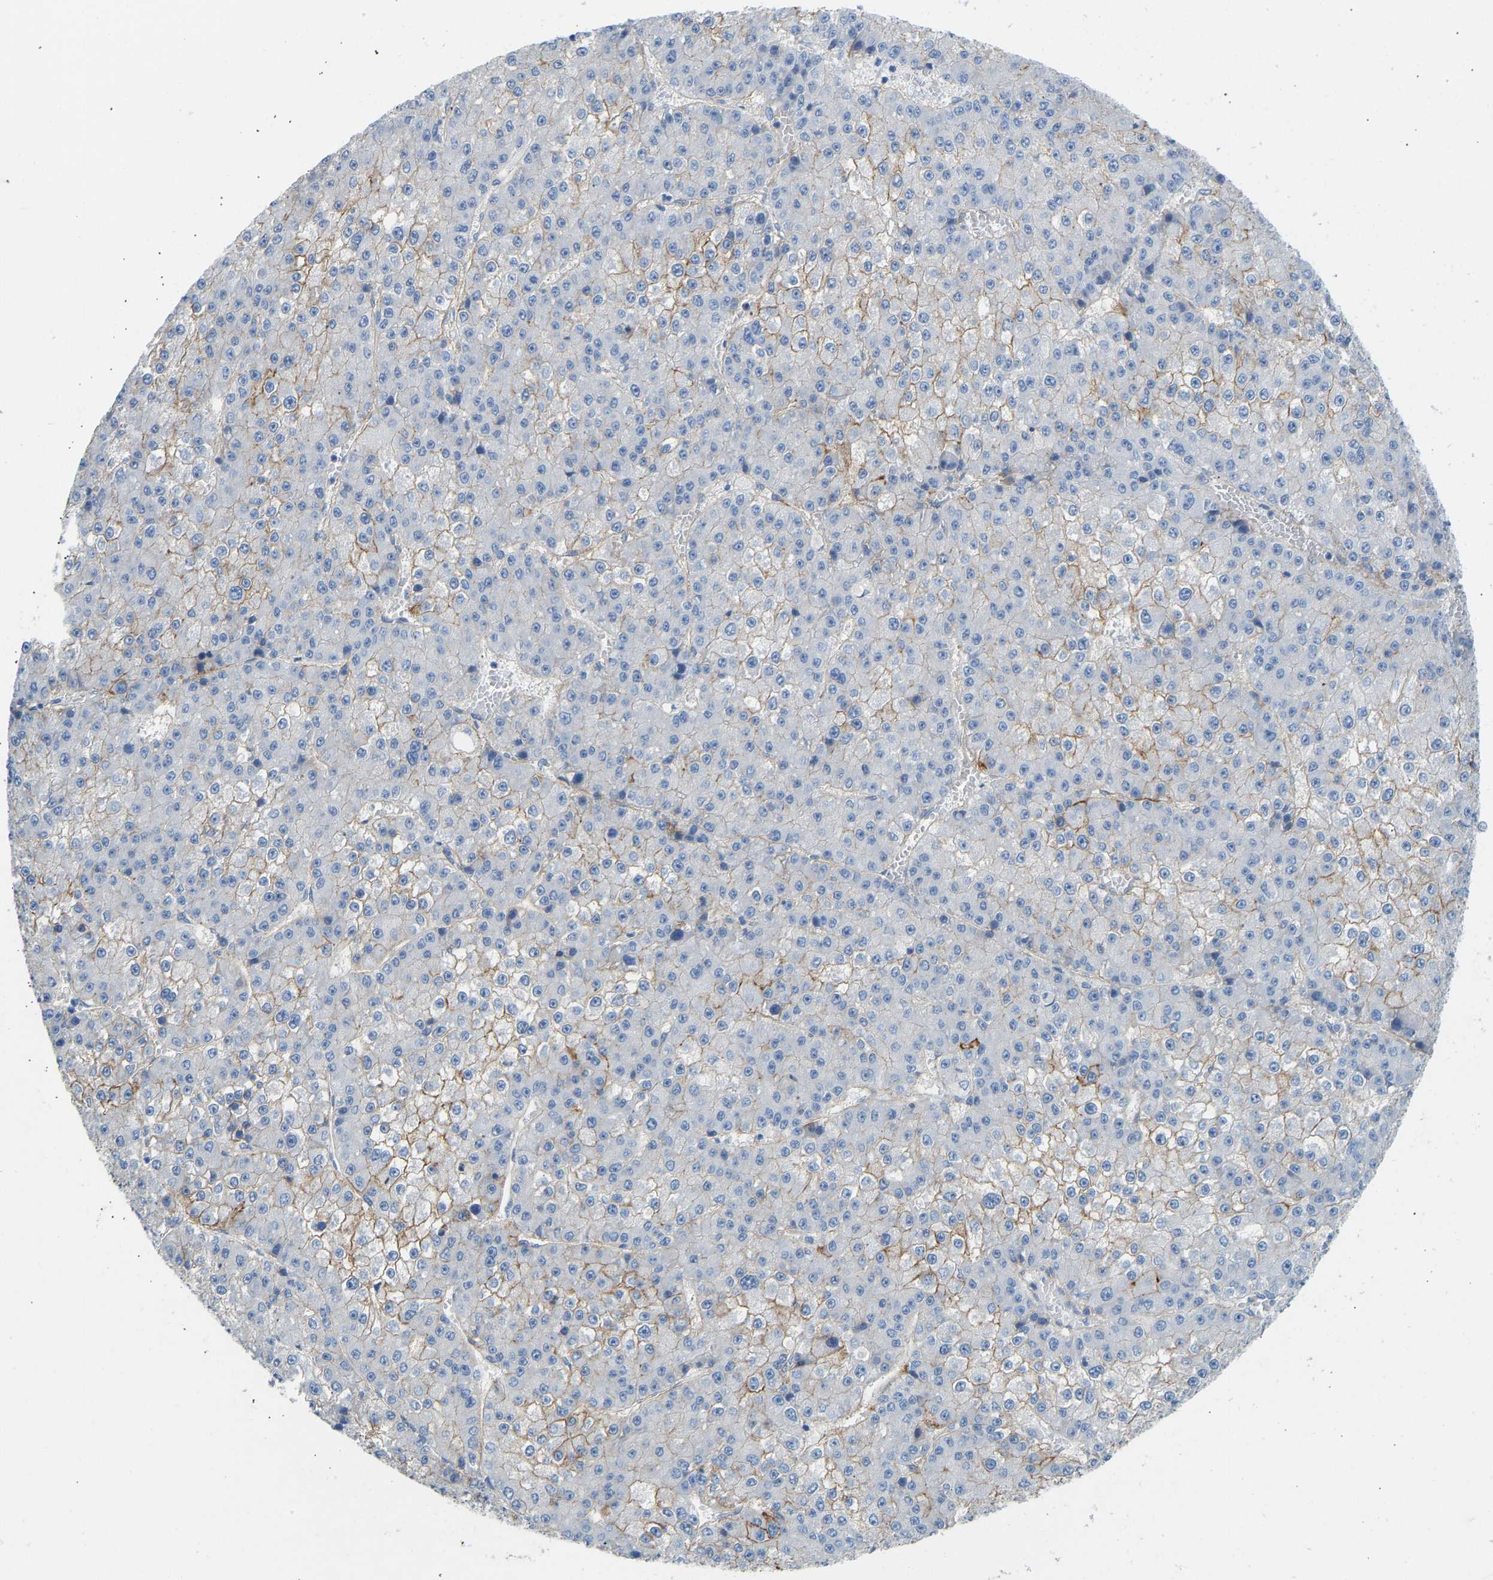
{"staining": {"intensity": "moderate", "quantity": "25%-75%", "location": "cytoplasmic/membranous"}, "tissue": "liver cancer", "cell_type": "Tumor cells", "image_type": "cancer", "snomed": [{"axis": "morphology", "description": "Carcinoma, Hepatocellular, NOS"}, {"axis": "topography", "description": "Liver"}], "caption": "Immunohistochemical staining of liver cancer displays moderate cytoplasmic/membranous protein positivity in about 25%-75% of tumor cells. The protein of interest is shown in brown color, while the nuclei are stained blue.", "gene": "ATP1A1", "patient": {"sex": "female", "age": 73}}